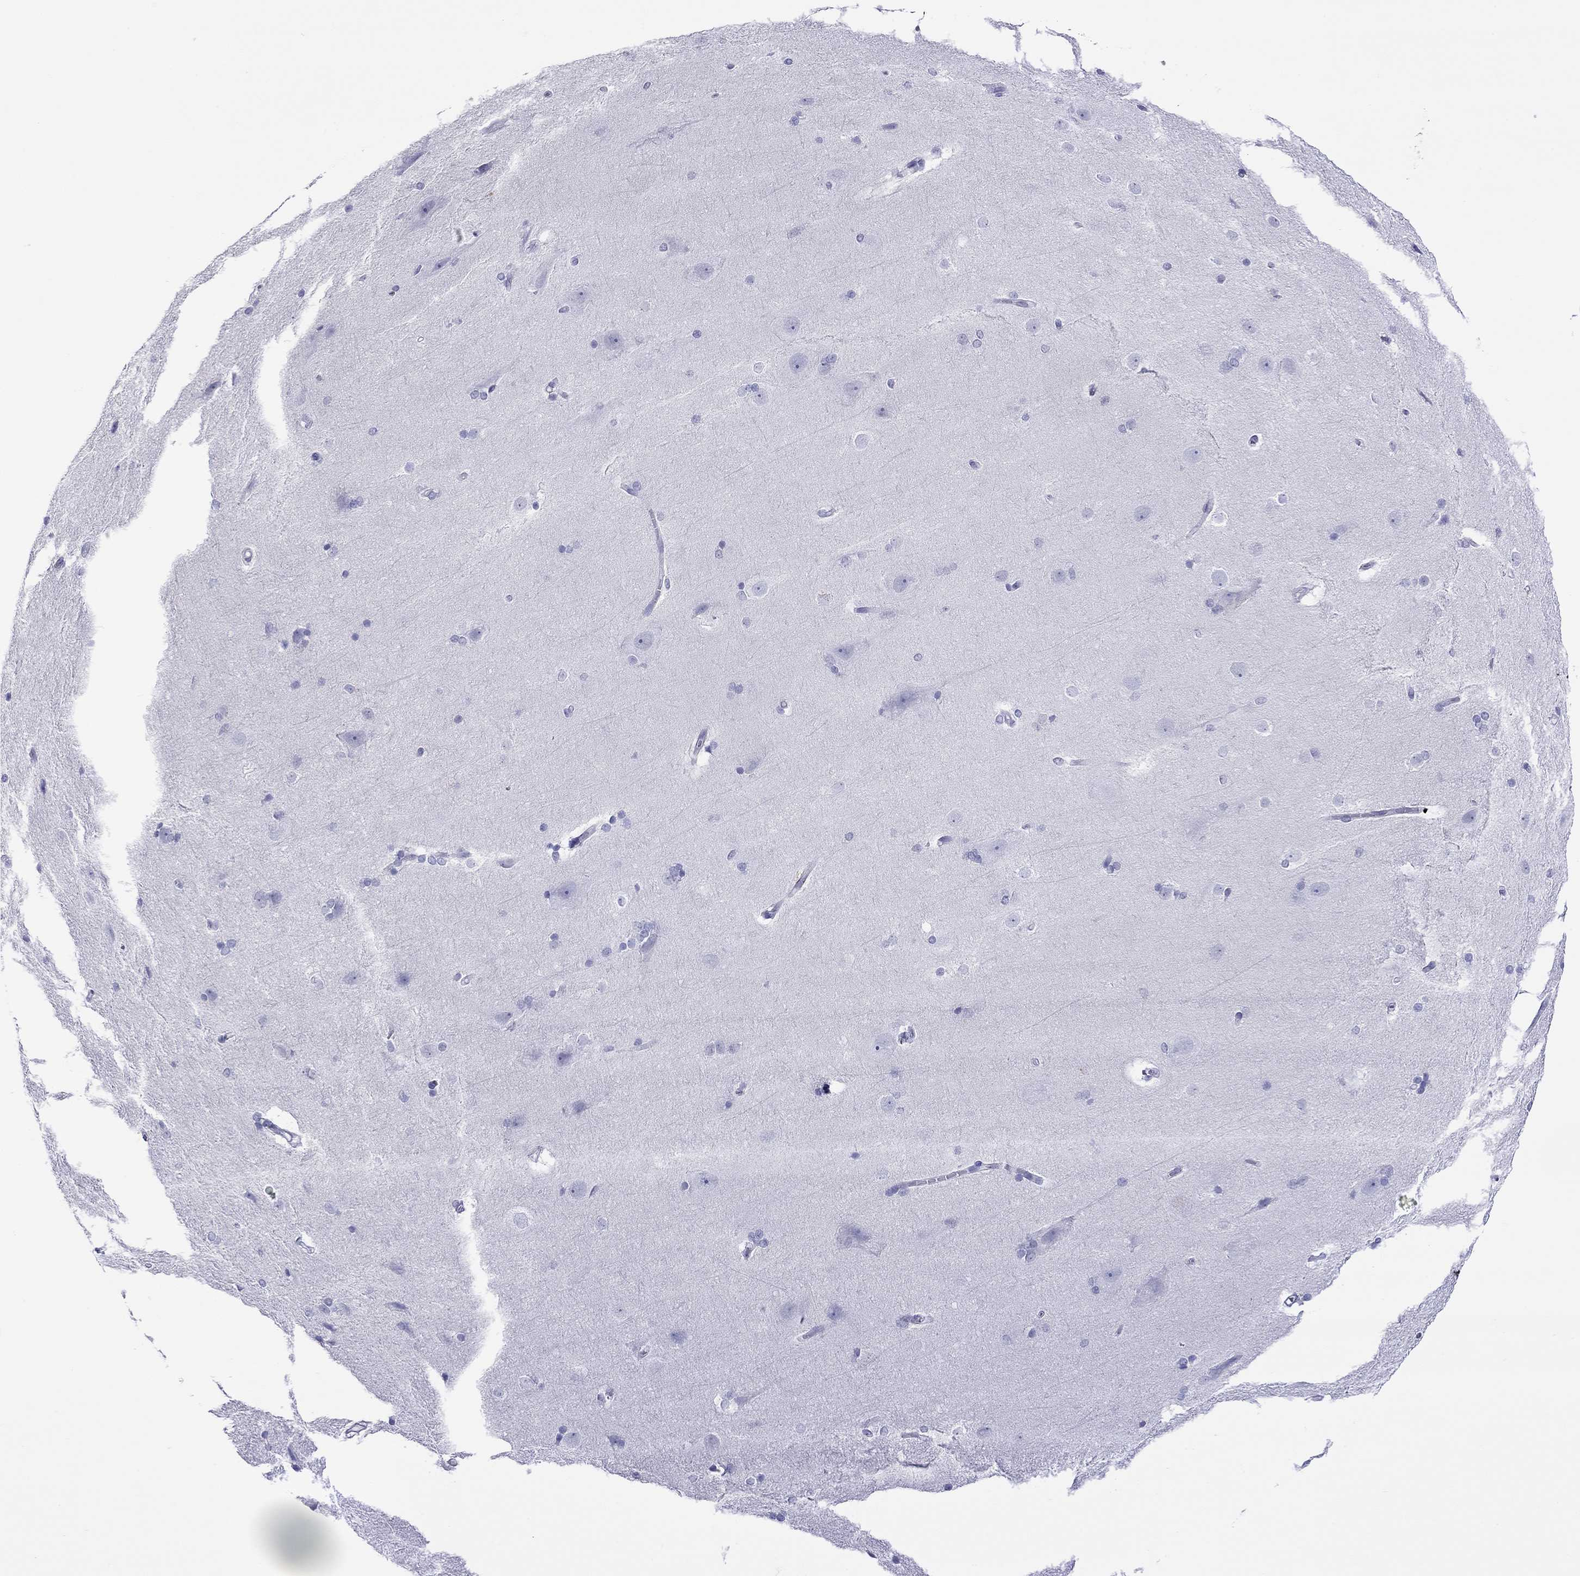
{"staining": {"intensity": "negative", "quantity": "none", "location": "none"}, "tissue": "hippocampus", "cell_type": "Glial cells", "image_type": "normal", "snomed": [{"axis": "morphology", "description": "Normal tissue, NOS"}, {"axis": "topography", "description": "Cerebral cortex"}, {"axis": "topography", "description": "Hippocampus"}], "caption": "IHC image of normal hippocampus stained for a protein (brown), which exhibits no positivity in glial cells.", "gene": "SLC30A8", "patient": {"sex": "female", "age": 19}}